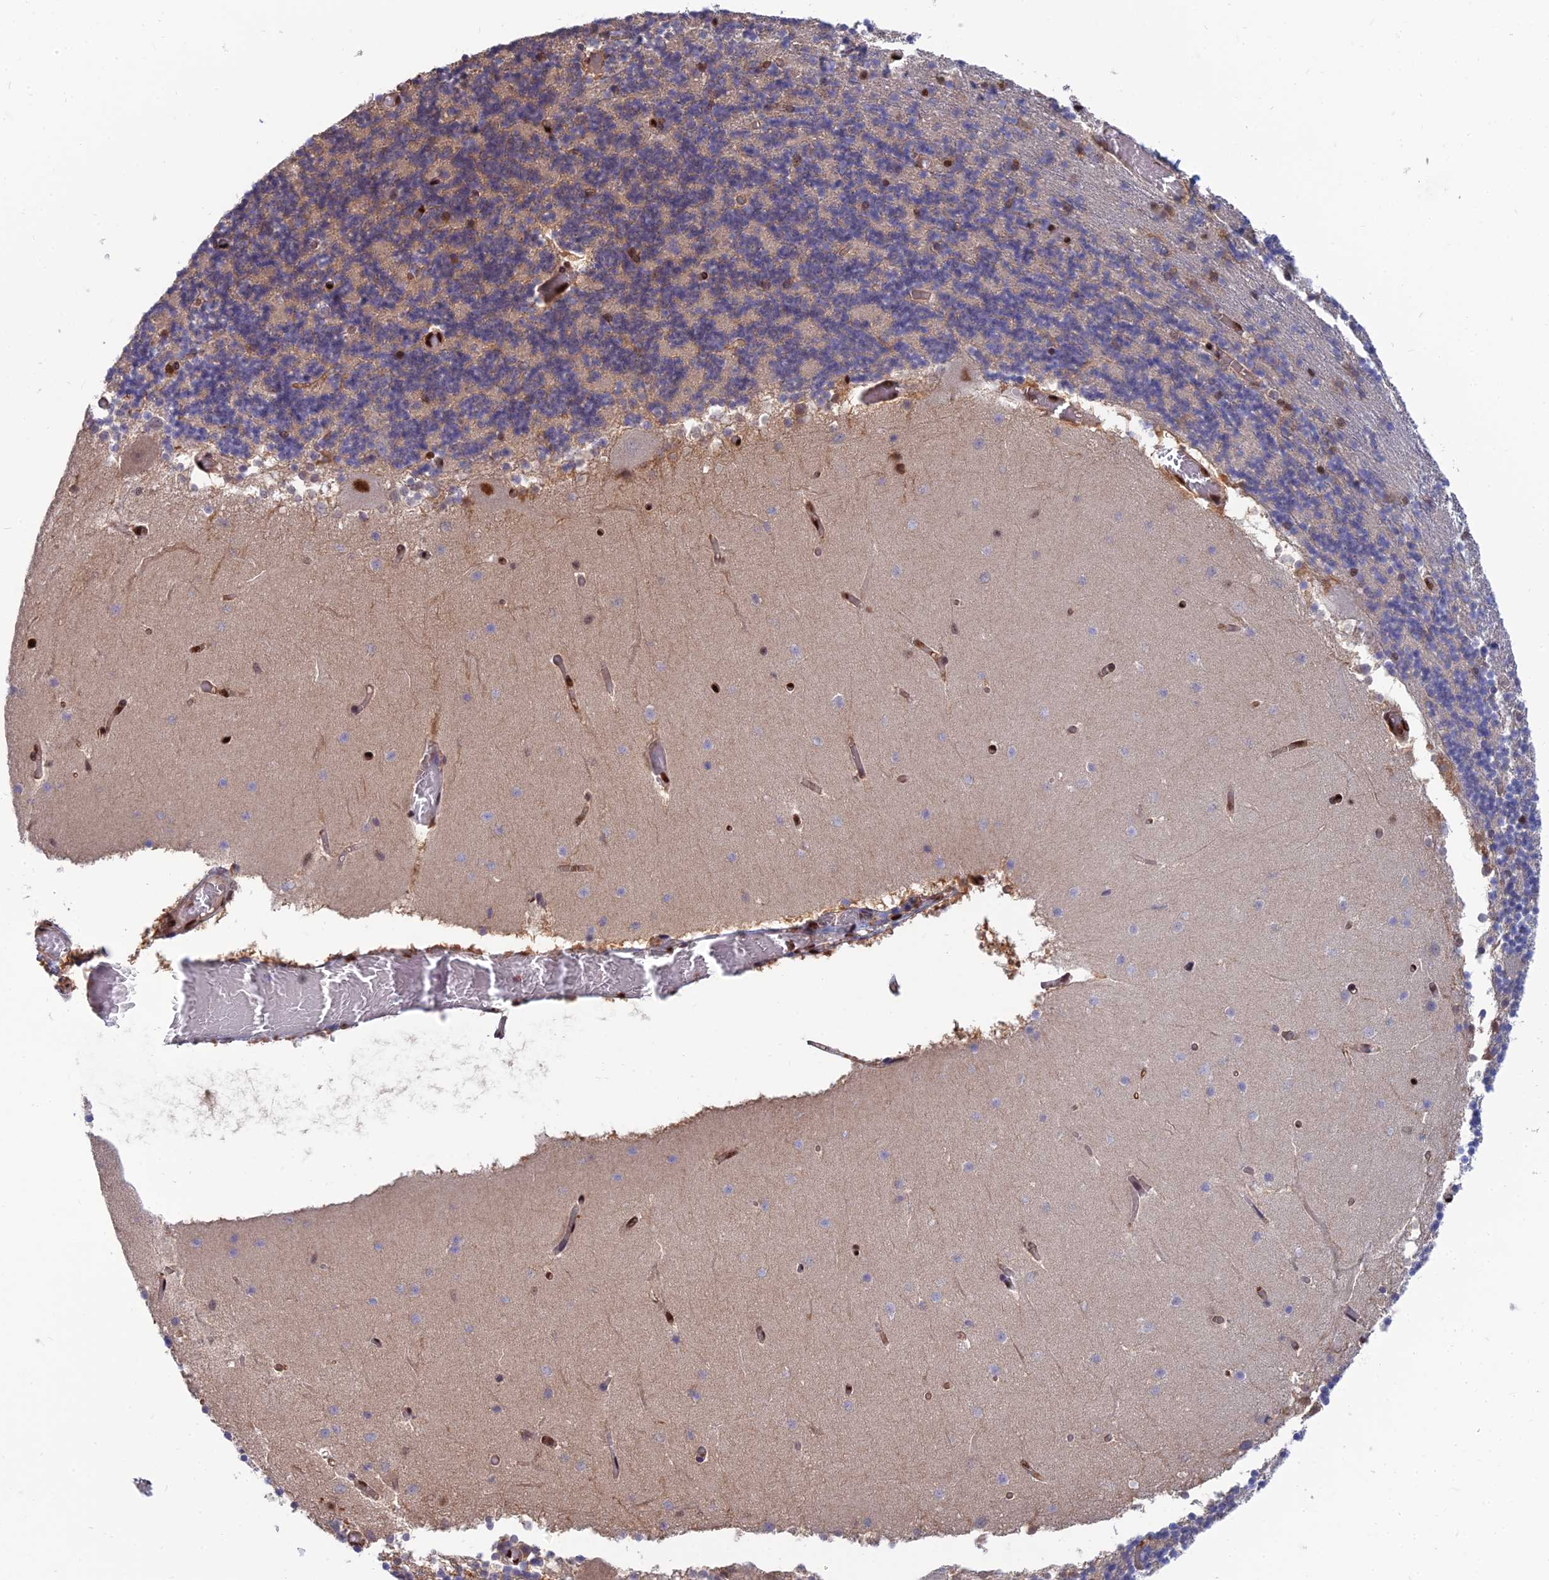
{"staining": {"intensity": "weak", "quantity": "<25%", "location": "cytoplasmic/membranous"}, "tissue": "cerebellum", "cell_type": "Cells in granular layer", "image_type": "normal", "snomed": [{"axis": "morphology", "description": "Normal tissue, NOS"}, {"axis": "topography", "description": "Cerebellum"}], "caption": "This is an IHC image of normal human cerebellum. There is no staining in cells in granular layer.", "gene": "DNPEP", "patient": {"sex": "female", "age": 28}}